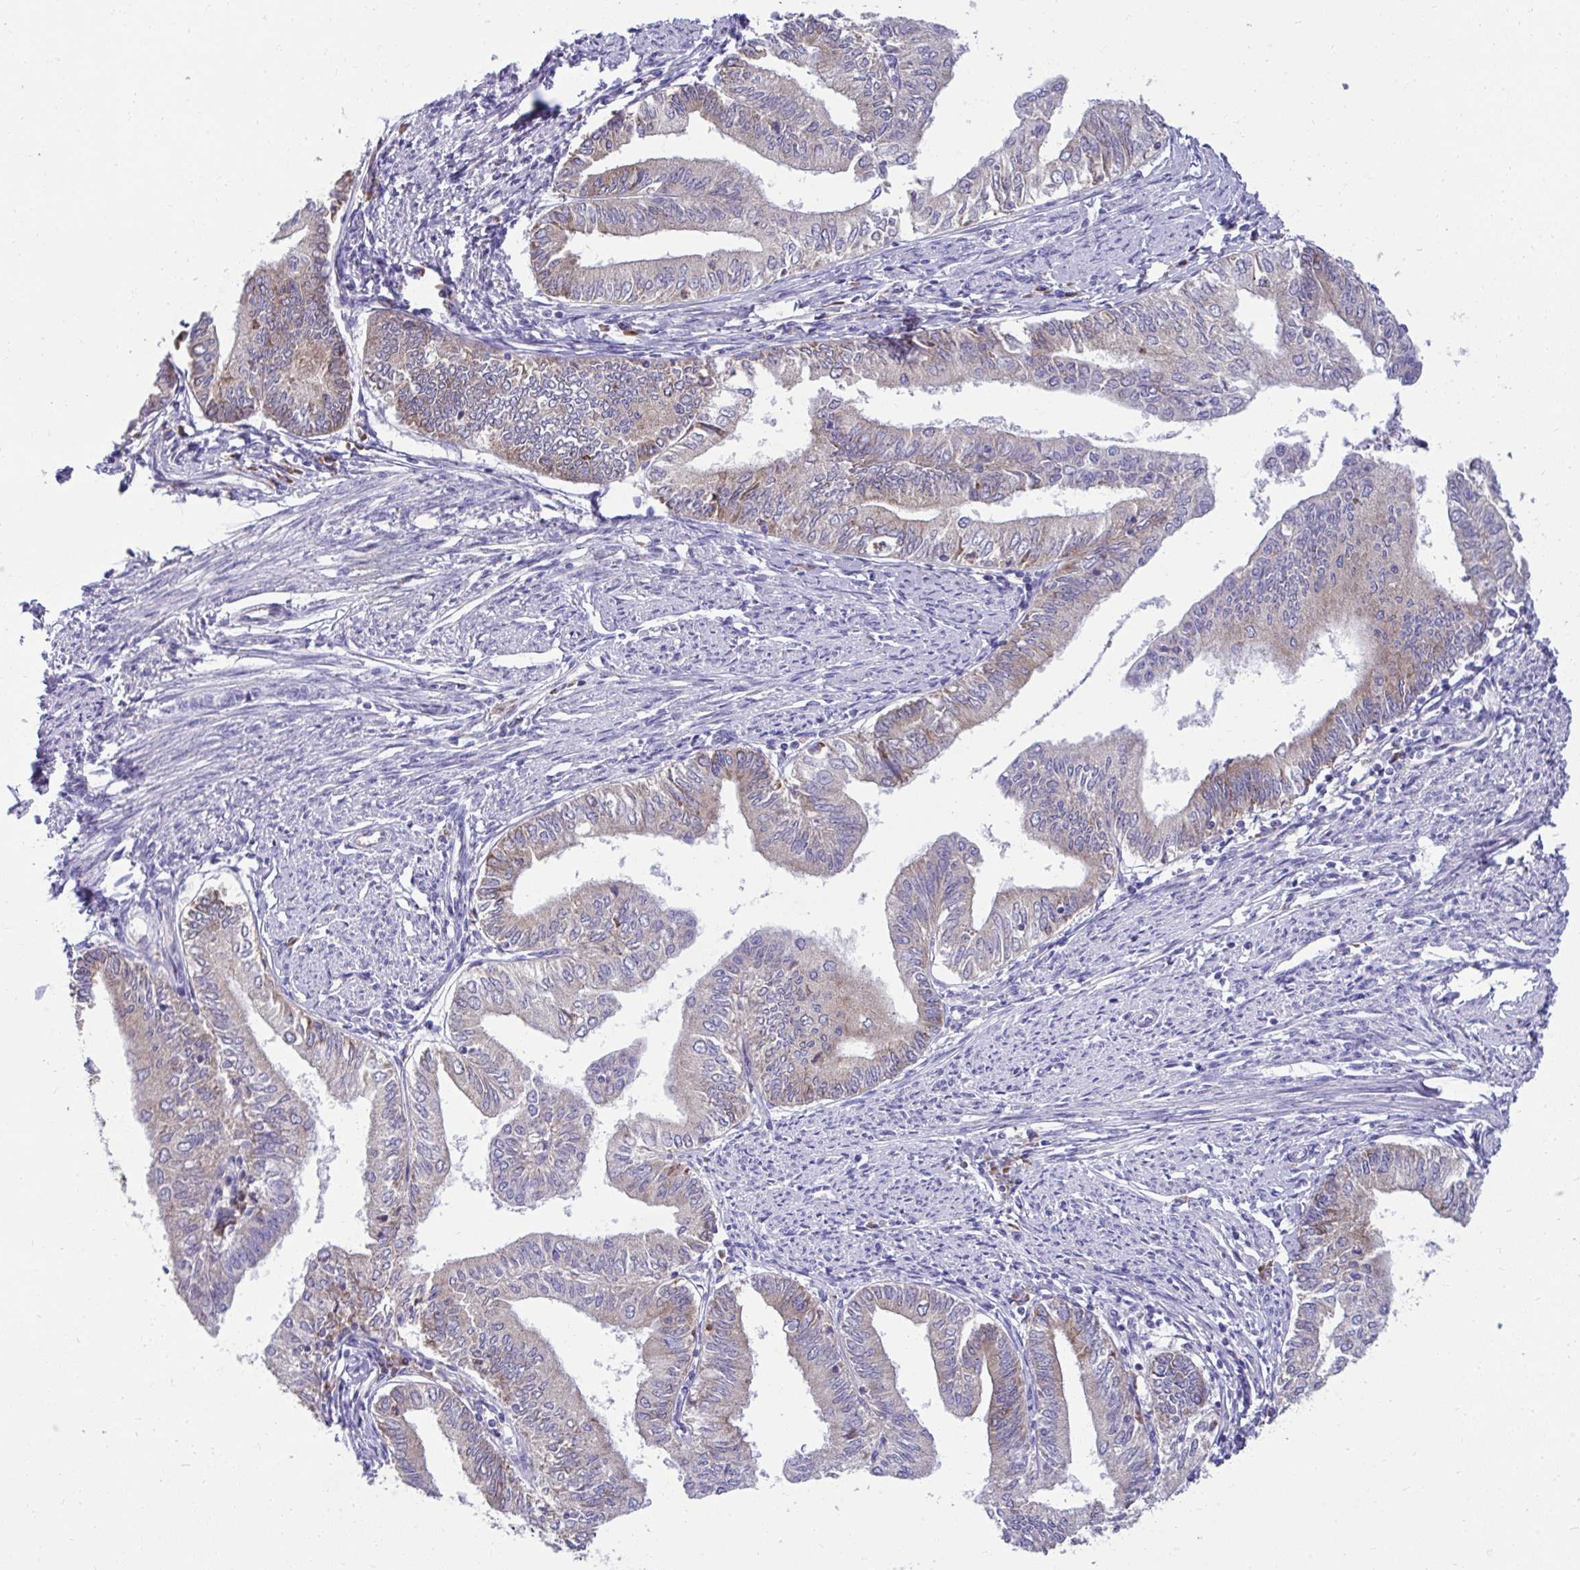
{"staining": {"intensity": "weak", "quantity": "25%-75%", "location": "cytoplasmic/membranous"}, "tissue": "endometrial cancer", "cell_type": "Tumor cells", "image_type": "cancer", "snomed": [{"axis": "morphology", "description": "Adenocarcinoma, NOS"}, {"axis": "topography", "description": "Endometrium"}], "caption": "An immunohistochemistry (IHC) histopathology image of tumor tissue is shown. Protein staining in brown shows weak cytoplasmic/membranous positivity in endometrial adenocarcinoma within tumor cells. Using DAB (3,3'-diaminobenzidine) (brown) and hematoxylin (blue) stains, captured at high magnification using brightfield microscopy.", "gene": "RPL7", "patient": {"sex": "female", "age": 66}}